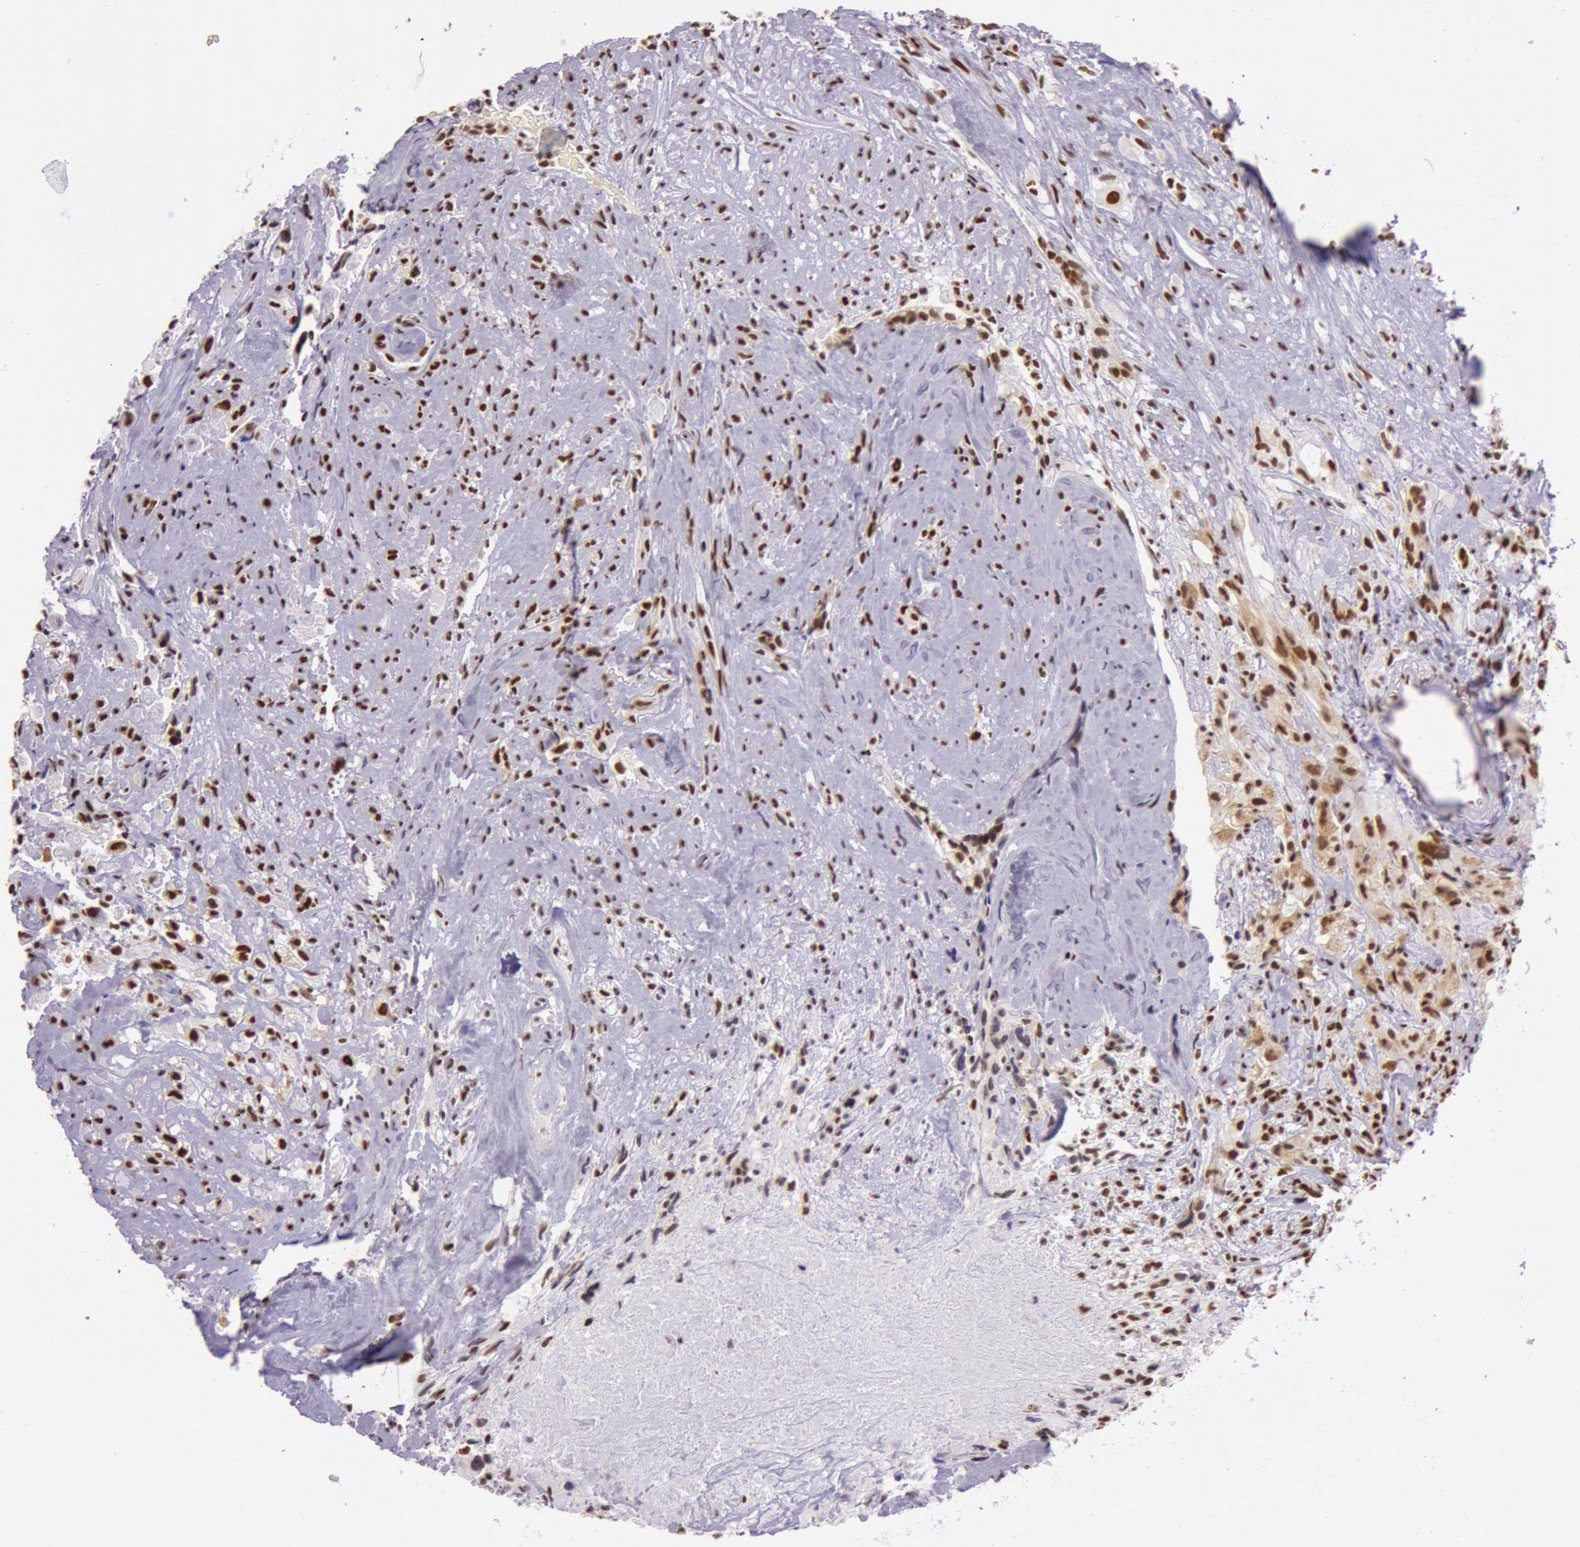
{"staining": {"intensity": "strong", "quantity": ">75%", "location": "nuclear"}, "tissue": "glioma", "cell_type": "Tumor cells", "image_type": "cancer", "snomed": [{"axis": "morphology", "description": "Glioma, malignant, High grade"}, {"axis": "topography", "description": "Brain"}], "caption": "Approximately >75% of tumor cells in human glioma exhibit strong nuclear protein expression as visualized by brown immunohistochemical staining.", "gene": "NBN", "patient": {"sex": "male", "age": 48}}